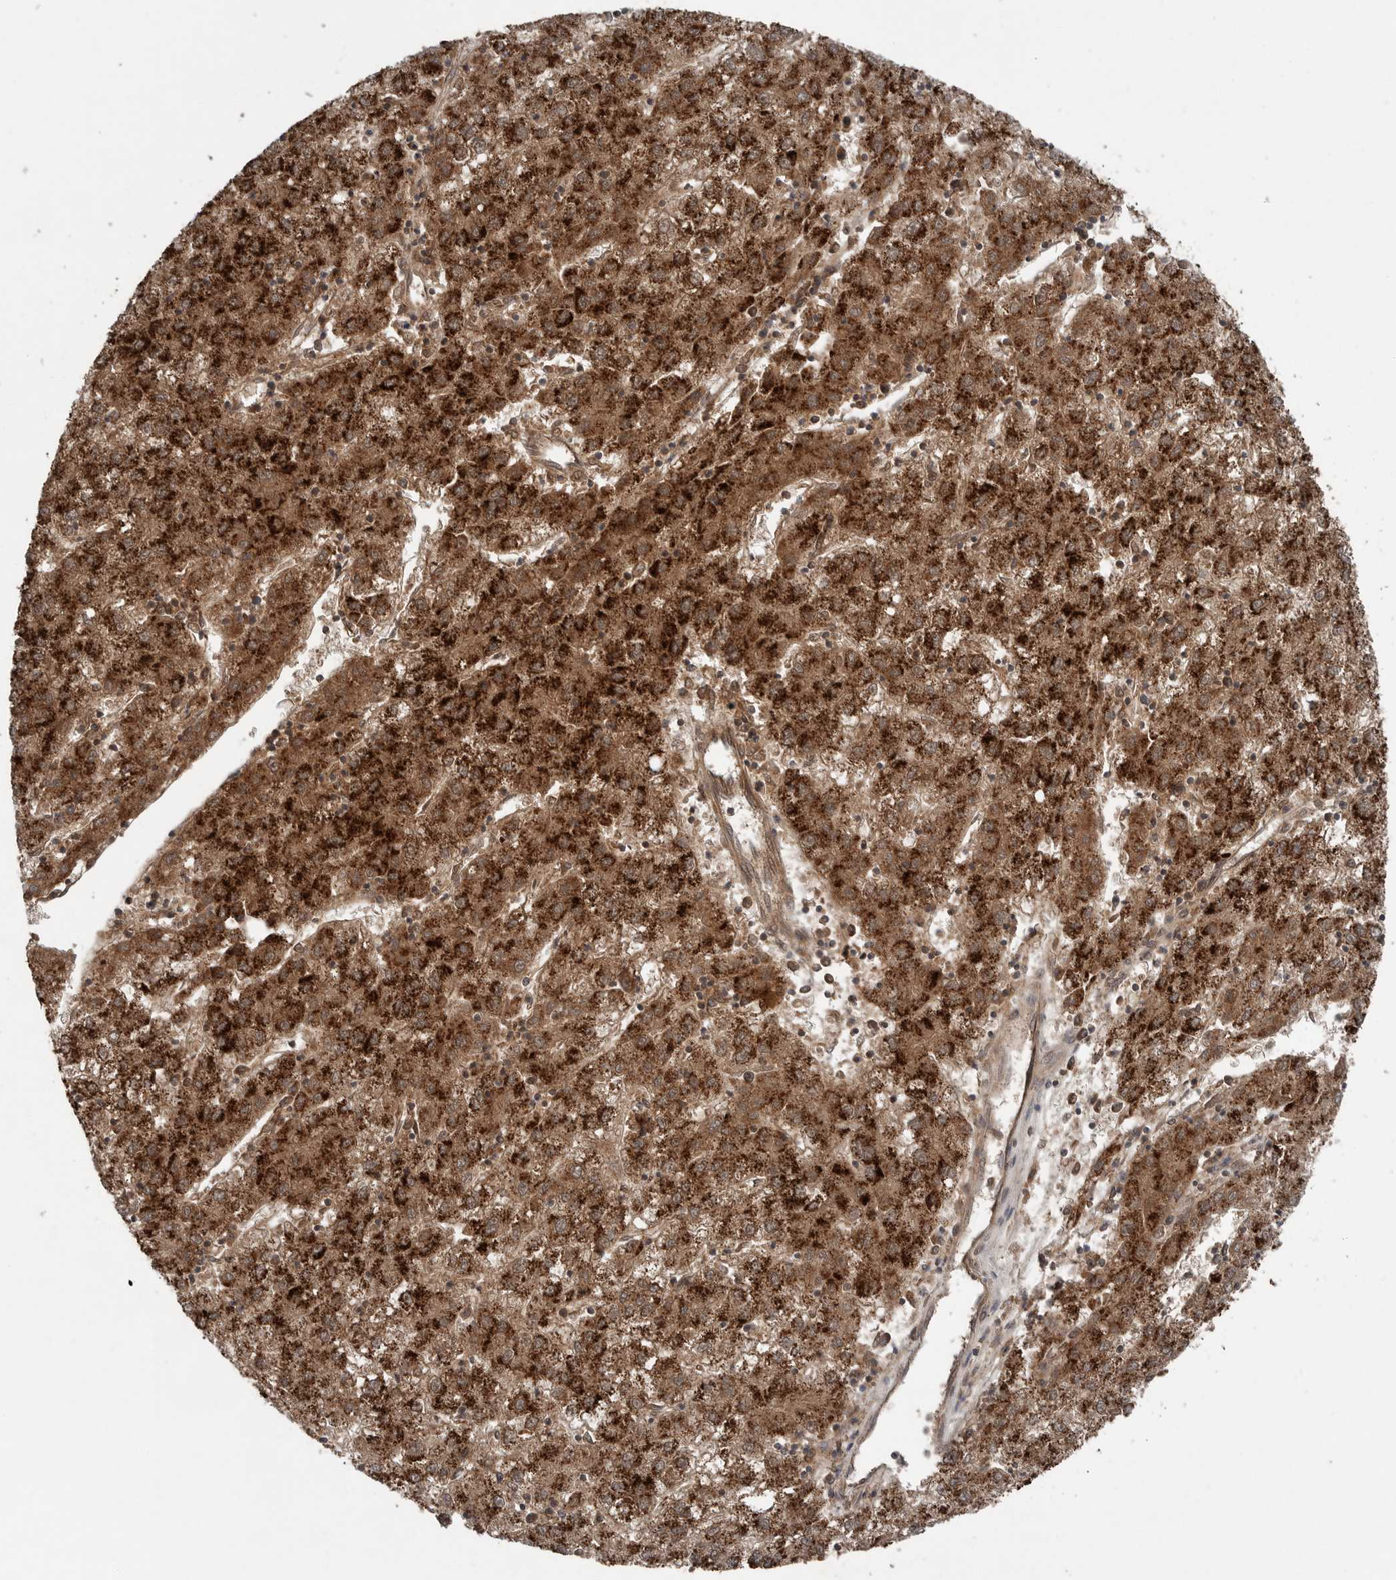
{"staining": {"intensity": "strong", "quantity": ">75%", "location": "cytoplasmic/membranous"}, "tissue": "liver cancer", "cell_type": "Tumor cells", "image_type": "cancer", "snomed": [{"axis": "morphology", "description": "Carcinoma, Hepatocellular, NOS"}, {"axis": "topography", "description": "Liver"}], "caption": "Tumor cells show strong cytoplasmic/membranous positivity in about >75% of cells in liver hepatocellular carcinoma. (DAB (3,3'-diaminobenzidine) IHC with brightfield microscopy, high magnification).", "gene": "SCP2", "patient": {"sex": "male", "age": 72}}